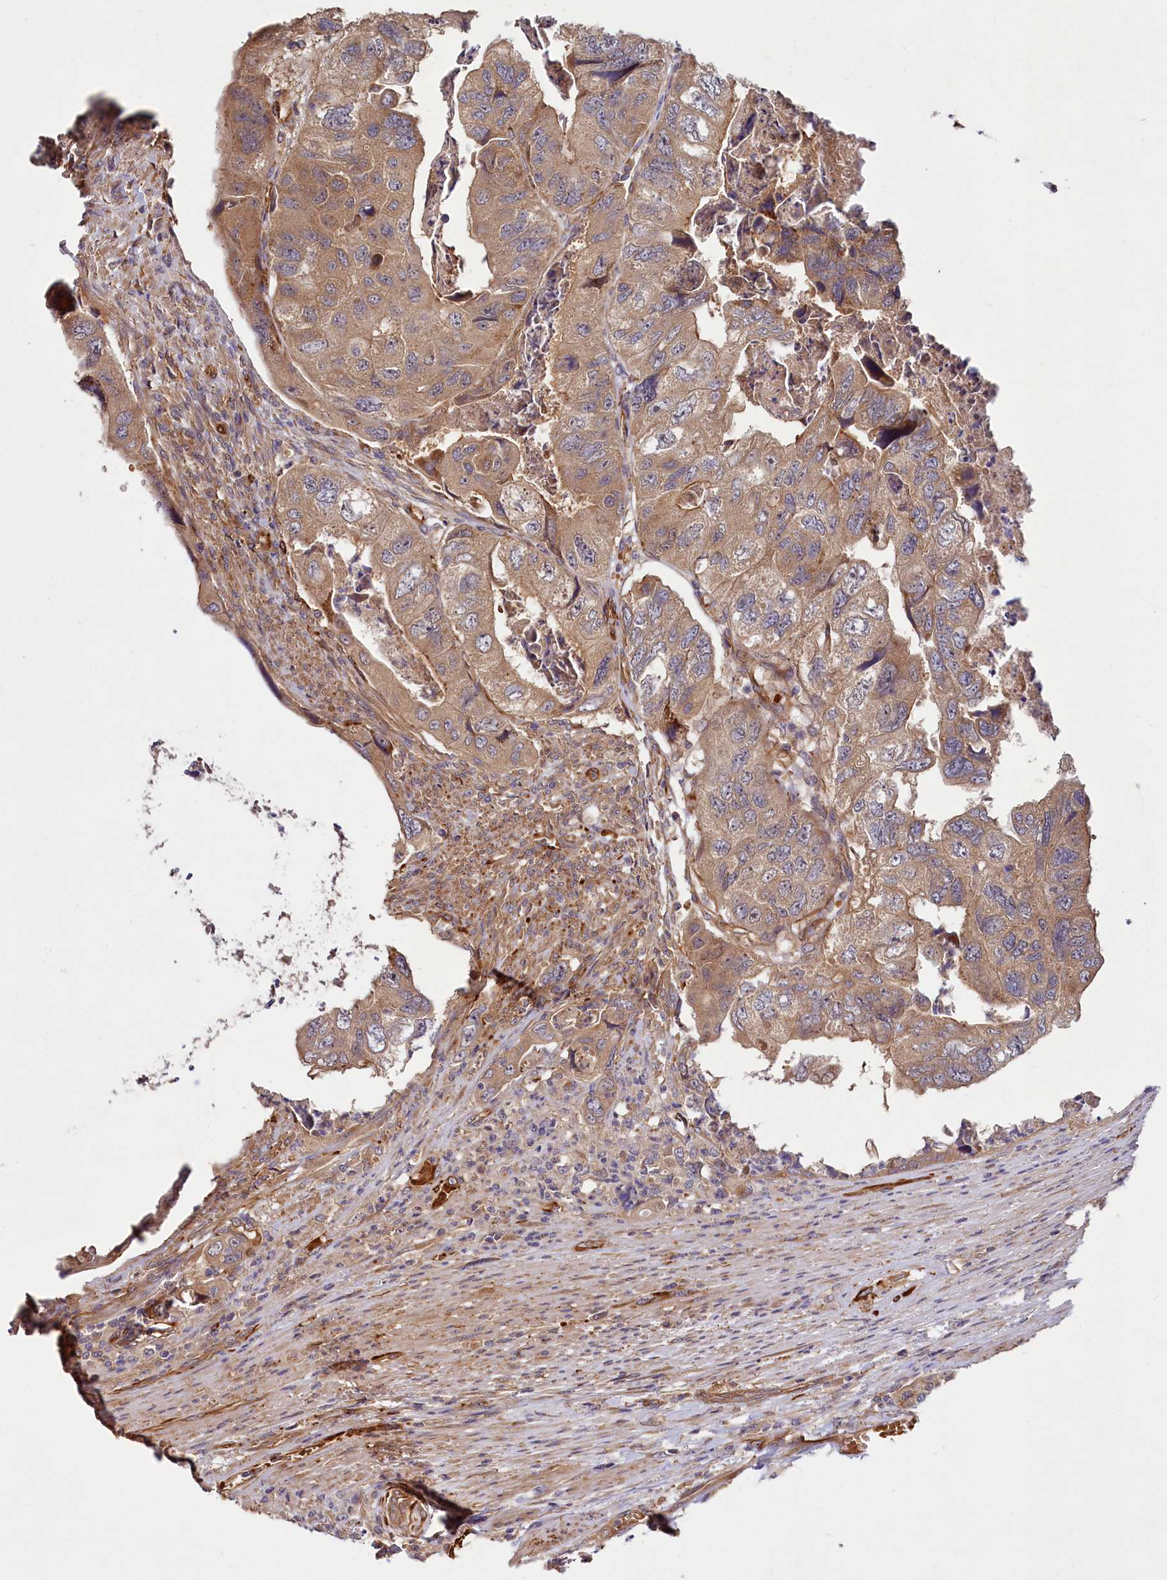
{"staining": {"intensity": "moderate", "quantity": ">75%", "location": "cytoplasmic/membranous"}, "tissue": "colorectal cancer", "cell_type": "Tumor cells", "image_type": "cancer", "snomed": [{"axis": "morphology", "description": "Adenocarcinoma, NOS"}, {"axis": "topography", "description": "Rectum"}], "caption": "The photomicrograph displays a brown stain indicating the presence of a protein in the cytoplasmic/membranous of tumor cells in colorectal adenocarcinoma. (DAB IHC, brown staining for protein, blue staining for nuclei).", "gene": "PKN2", "patient": {"sex": "male", "age": 63}}